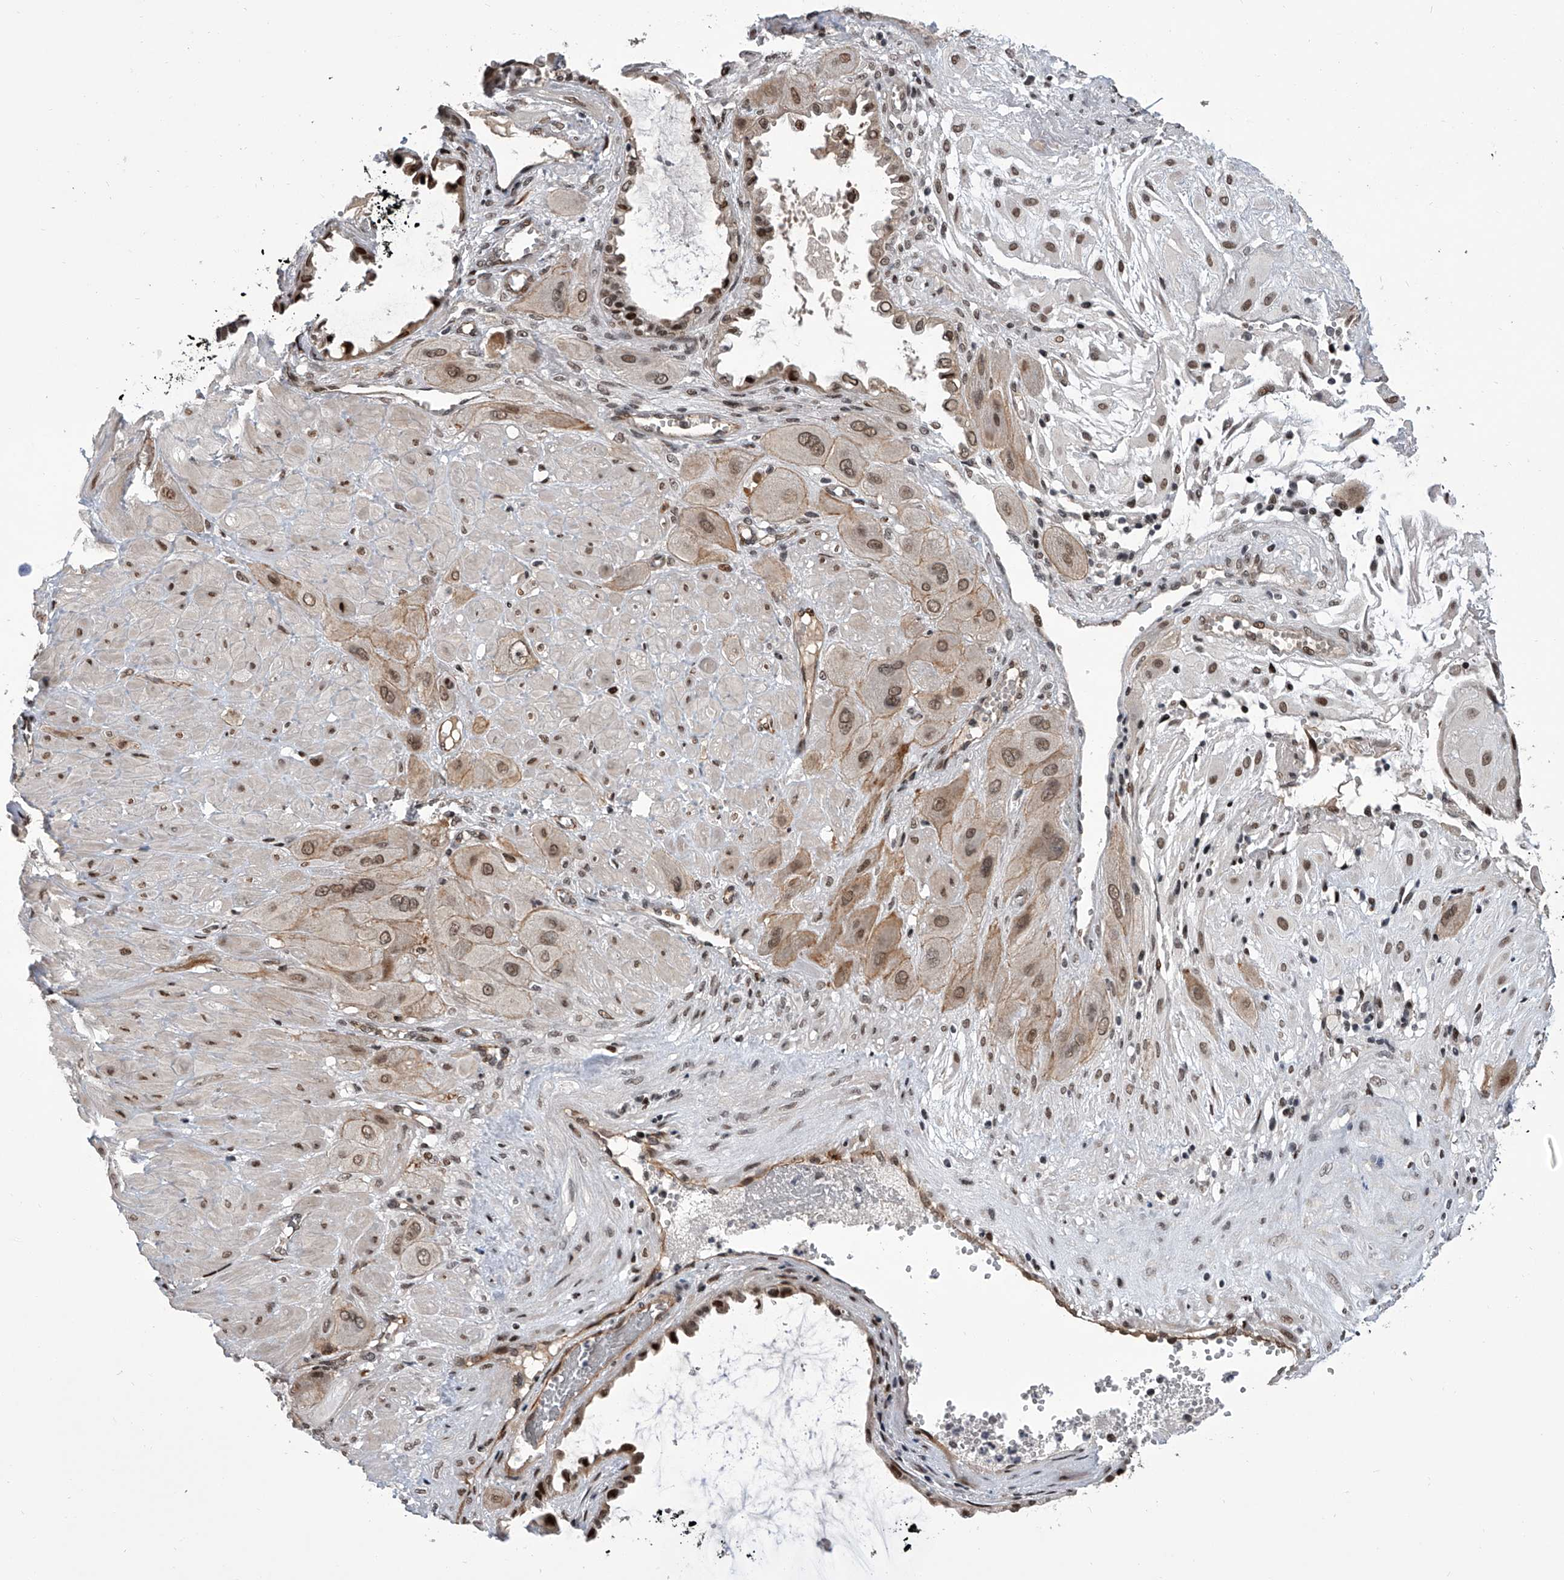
{"staining": {"intensity": "weak", "quantity": "25%-75%", "location": "cytoplasmic/membranous,nuclear"}, "tissue": "cervical cancer", "cell_type": "Tumor cells", "image_type": "cancer", "snomed": [{"axis": "morphology", "description": "Squamous cell carcinoma, NOS"}, {"axis": "topography", "description": "Cervix"}], "caption": "Human cervical cancer (squamous cell carcinoma) stained with a protein marker demonstrates weak staining in tumor cells.", "gene": "ZNF426", "patient": {"sex": "female", "age": 34}}